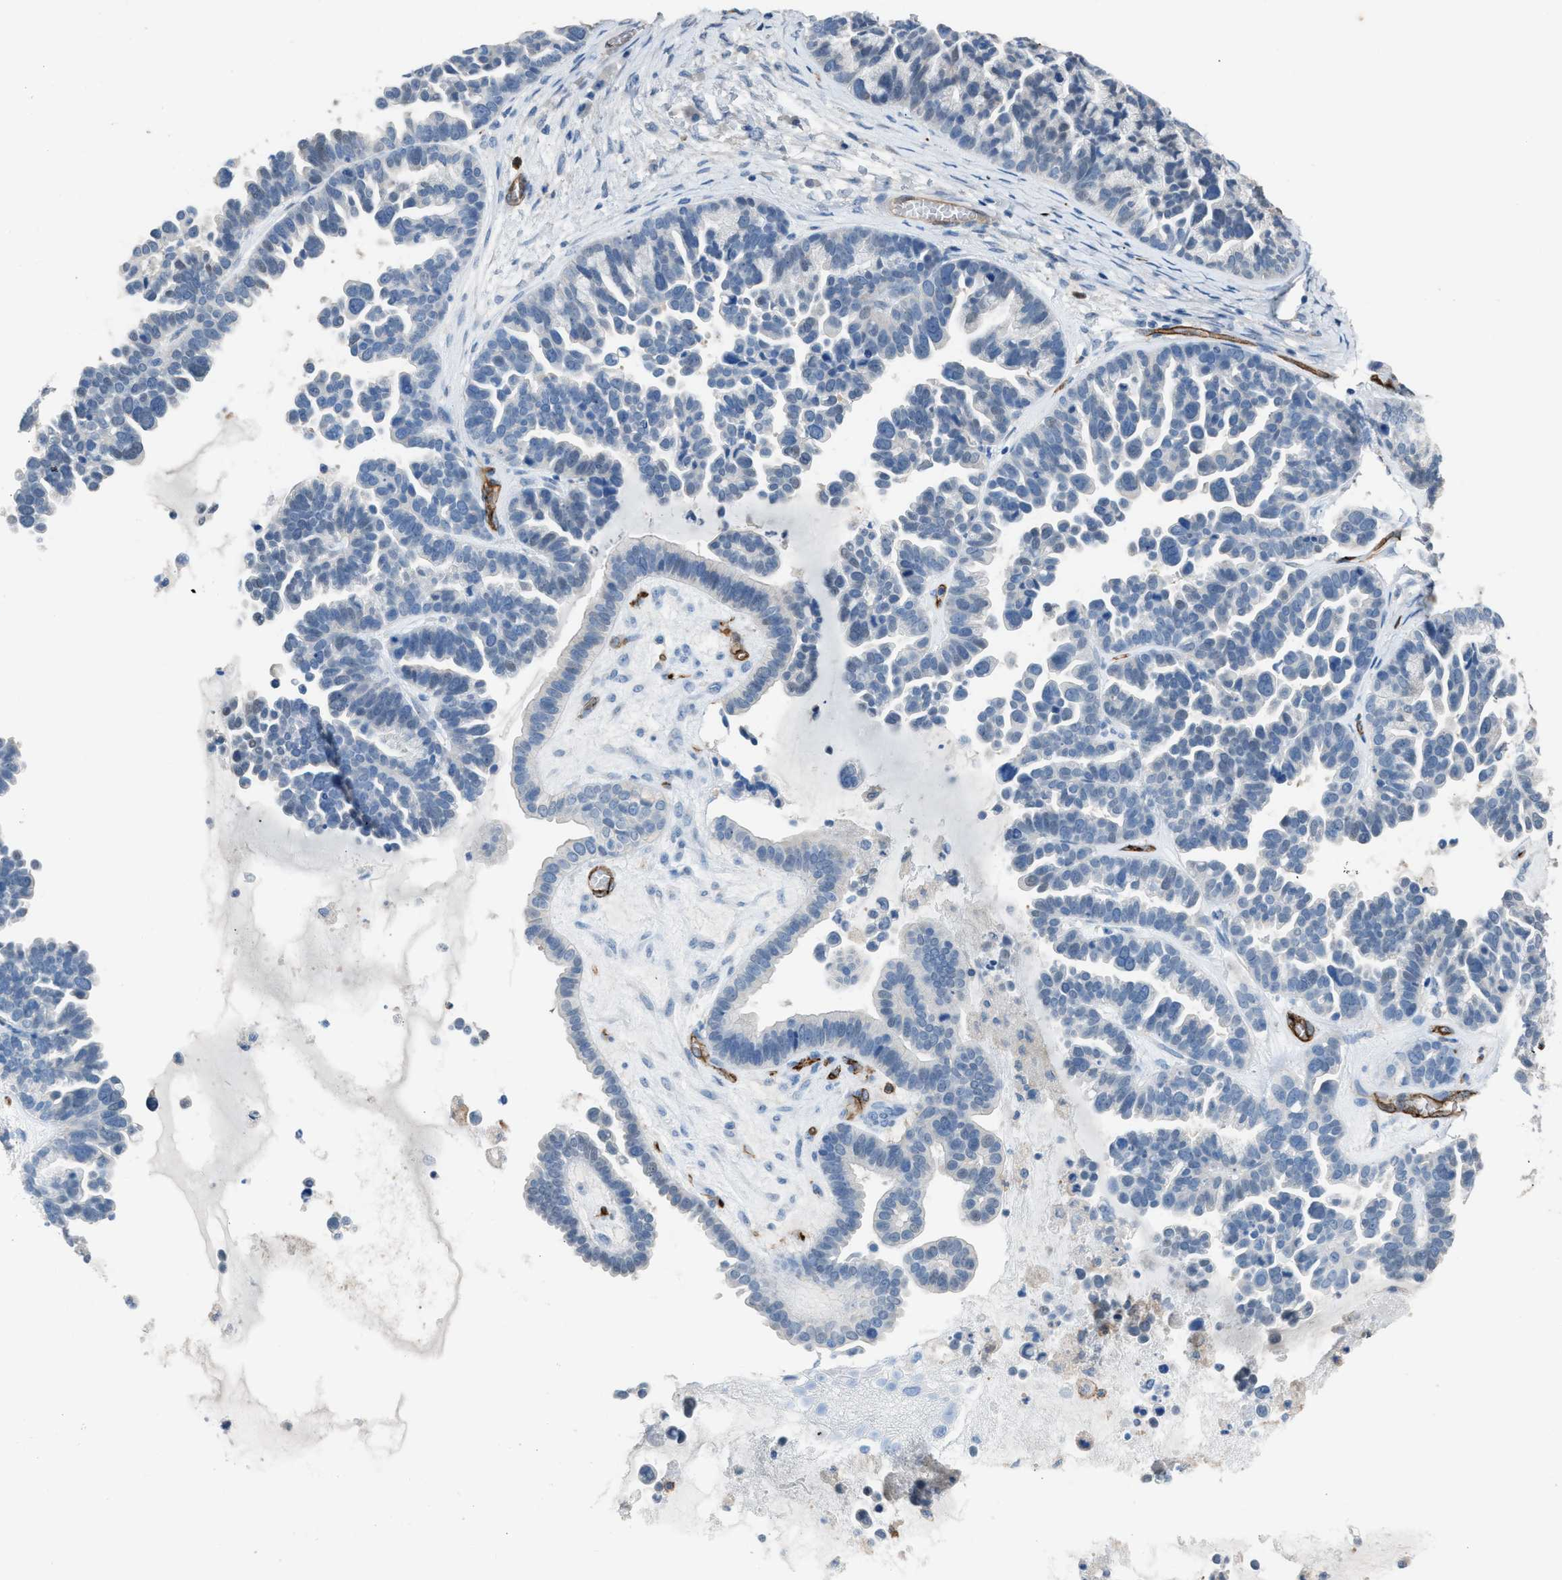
{"staining": {"intensity": "negative", "quantity": "none", "location": "none"}, "tissue": "ovarian cancer", "cell_type": "Tumor cells", "image_type": "cancer", "snomed": [{"axis": "morphology", "description": "Cystadenocarcinoma, serous, NOS"}, {"axis": "topography", "description": "Ovary"}], "caption": "High power microscopy micrograph of an IHC histopathology image of ovarian serous cystadenocarcinoma, revealing no significant positivity in tumor cells.", "gene": "DYSF", "patient": {"sex": "female", "age": 56}}